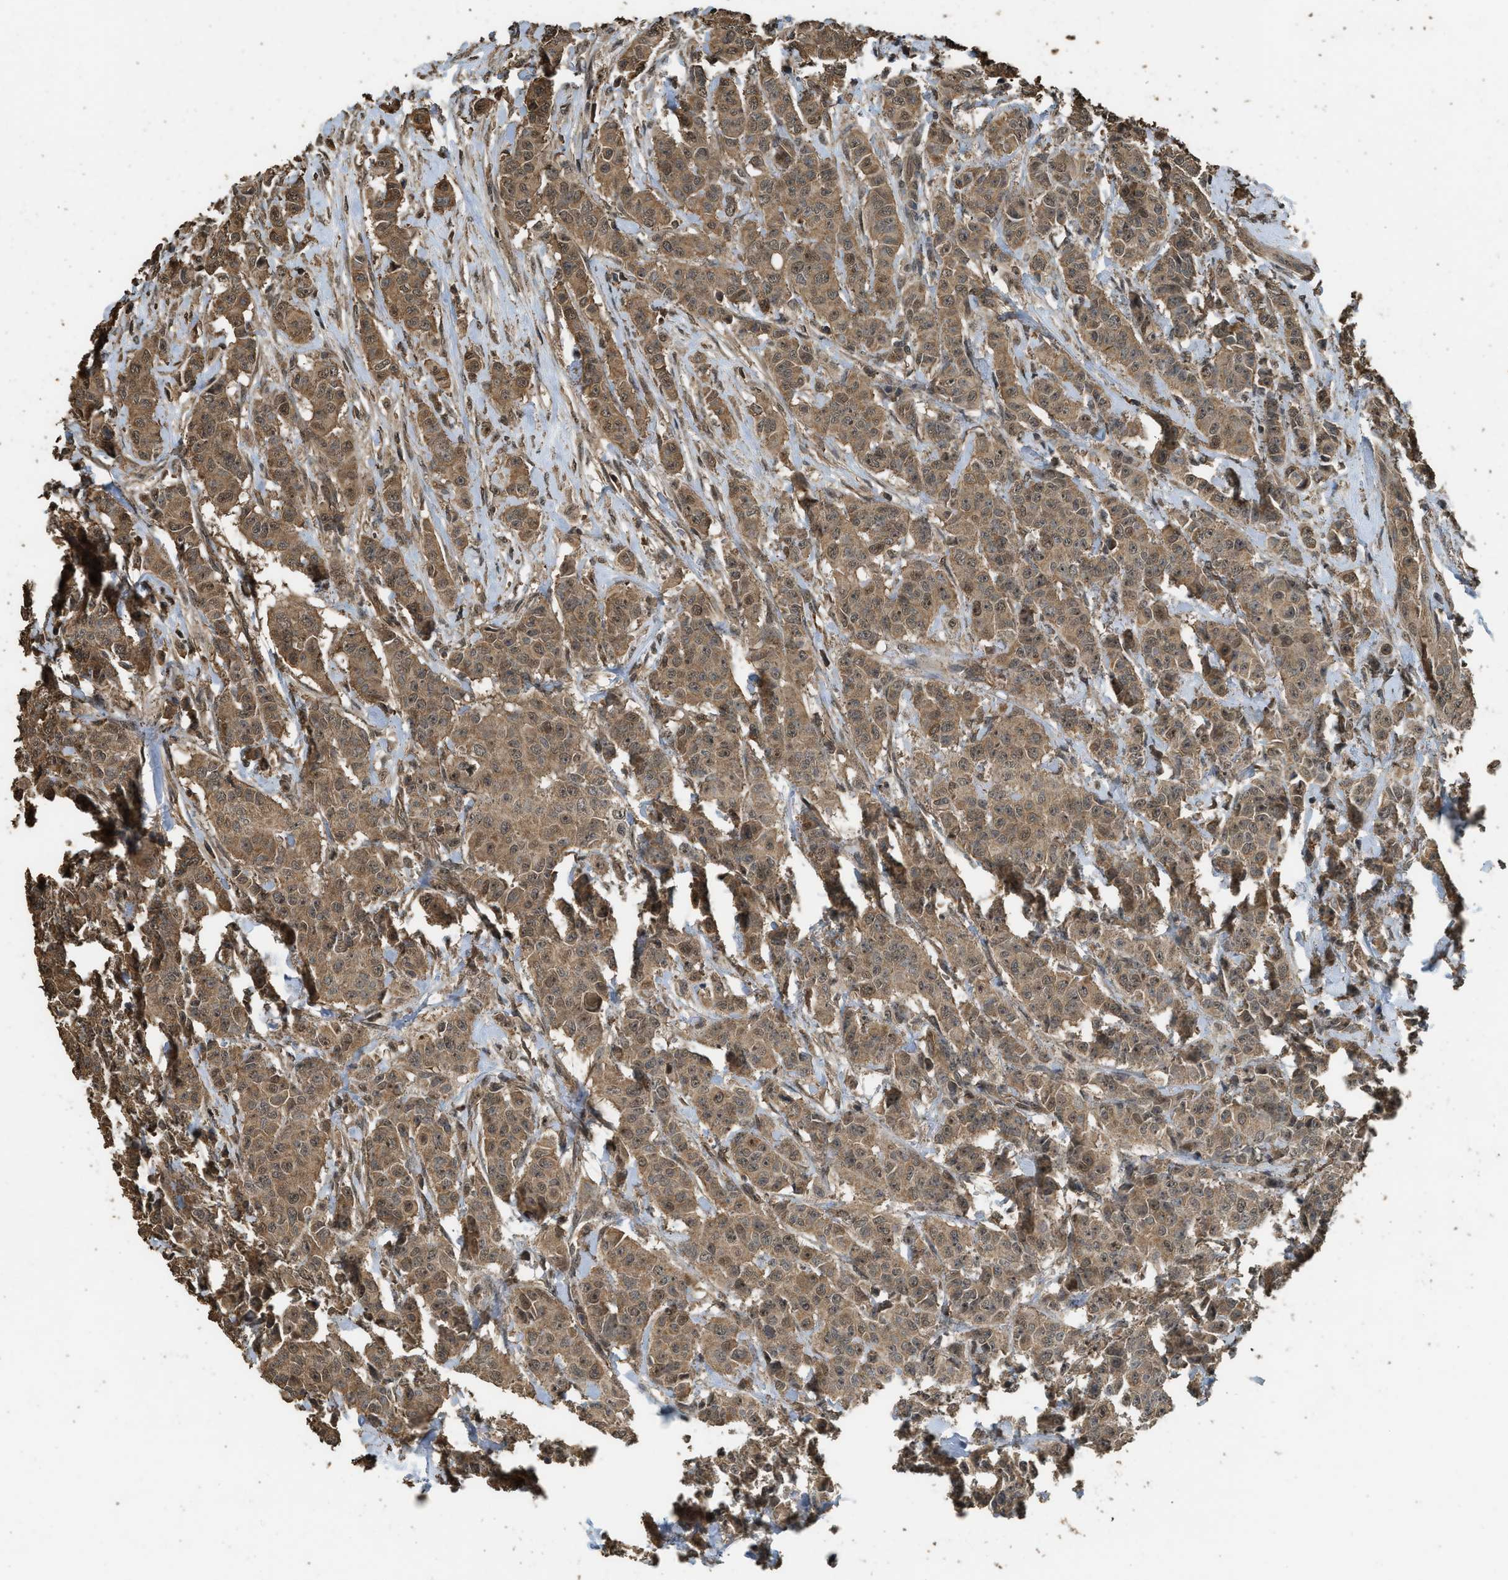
{"staining": {"intensity": "moderate", "quantity": ">75%", "location": "cytoplasmic/membranous,nuclear"}, "tissue": "breast cancer", "cell_type": "Tumor cells", "image_type": "cancer", "snomed": [{"axis": "morphology", "description": "Normal tissue, NOS"}, {"axis": "morphology", "description": "Duct carcinoma"}, {"axis": "topography", "description": "Breast"}], "caption": "Immunohistochemistry photomicrograph of human breast cancer (infiltrating ductal carcinoma) stained for a protein (brown), which demonstrates medium levels of moderate cytoplasmic/membranous and nuclear positivity in about >75% of tumor cells.", "gene": "MYBL2", "patient": {"sex": "female", "age": 40}}